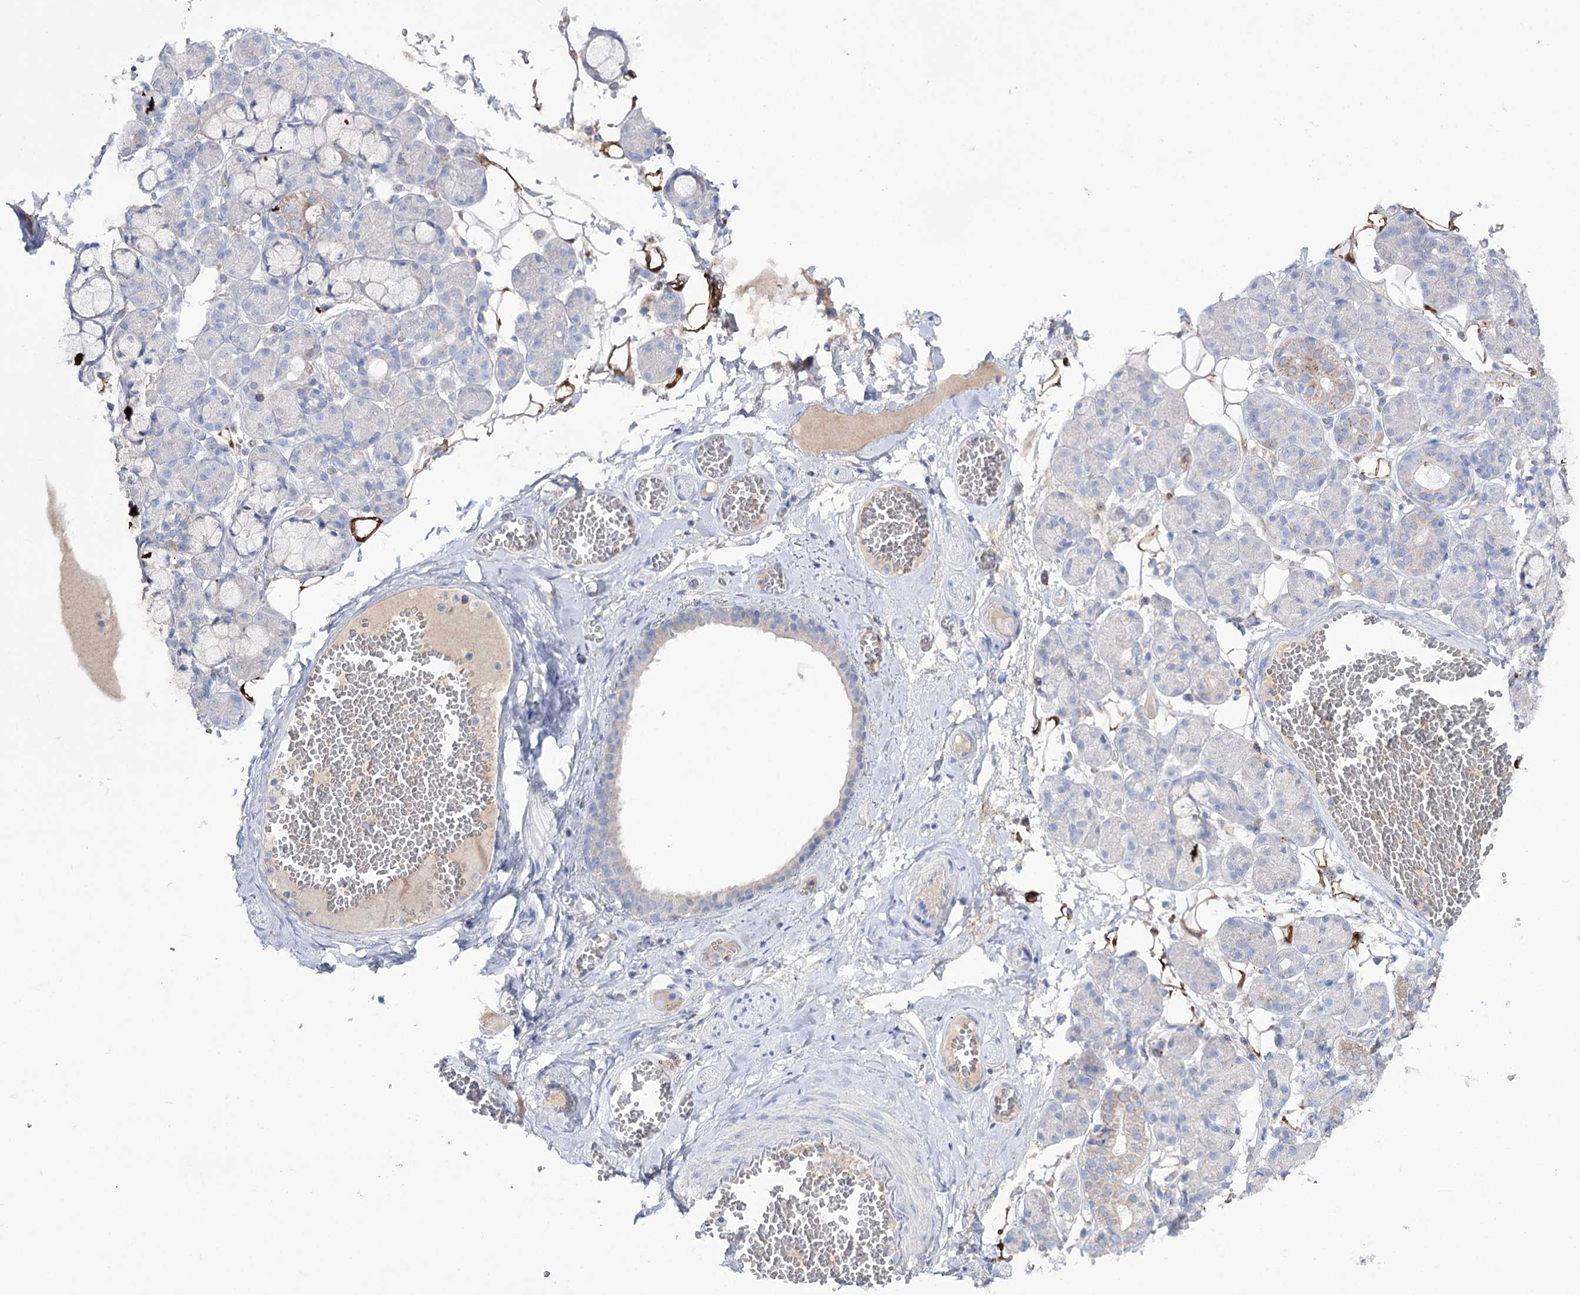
{"staining": {"intensity": "negative", "quantity": "none", "location": "none"}, "tissue": "salivary gland", "cell_type": "Glandular cells", "image_type": "normal", "snomed": [{"axis": "morphology", "description": "Normal tissue, NOS"}, {"axis": "topography", "description": "Salivary gland"}], "caption": "Protein analysis of unremarkable salivary gland demonstrates no significant positivity in glandular cells. The staining was performed using DAB to visualize the protein expression in brown, while the nuclei were stained in blue with hematoxylin (Magnification: 20x).", "gene": "NAGLU", "patient": {"sex": "male", "age": 63}}